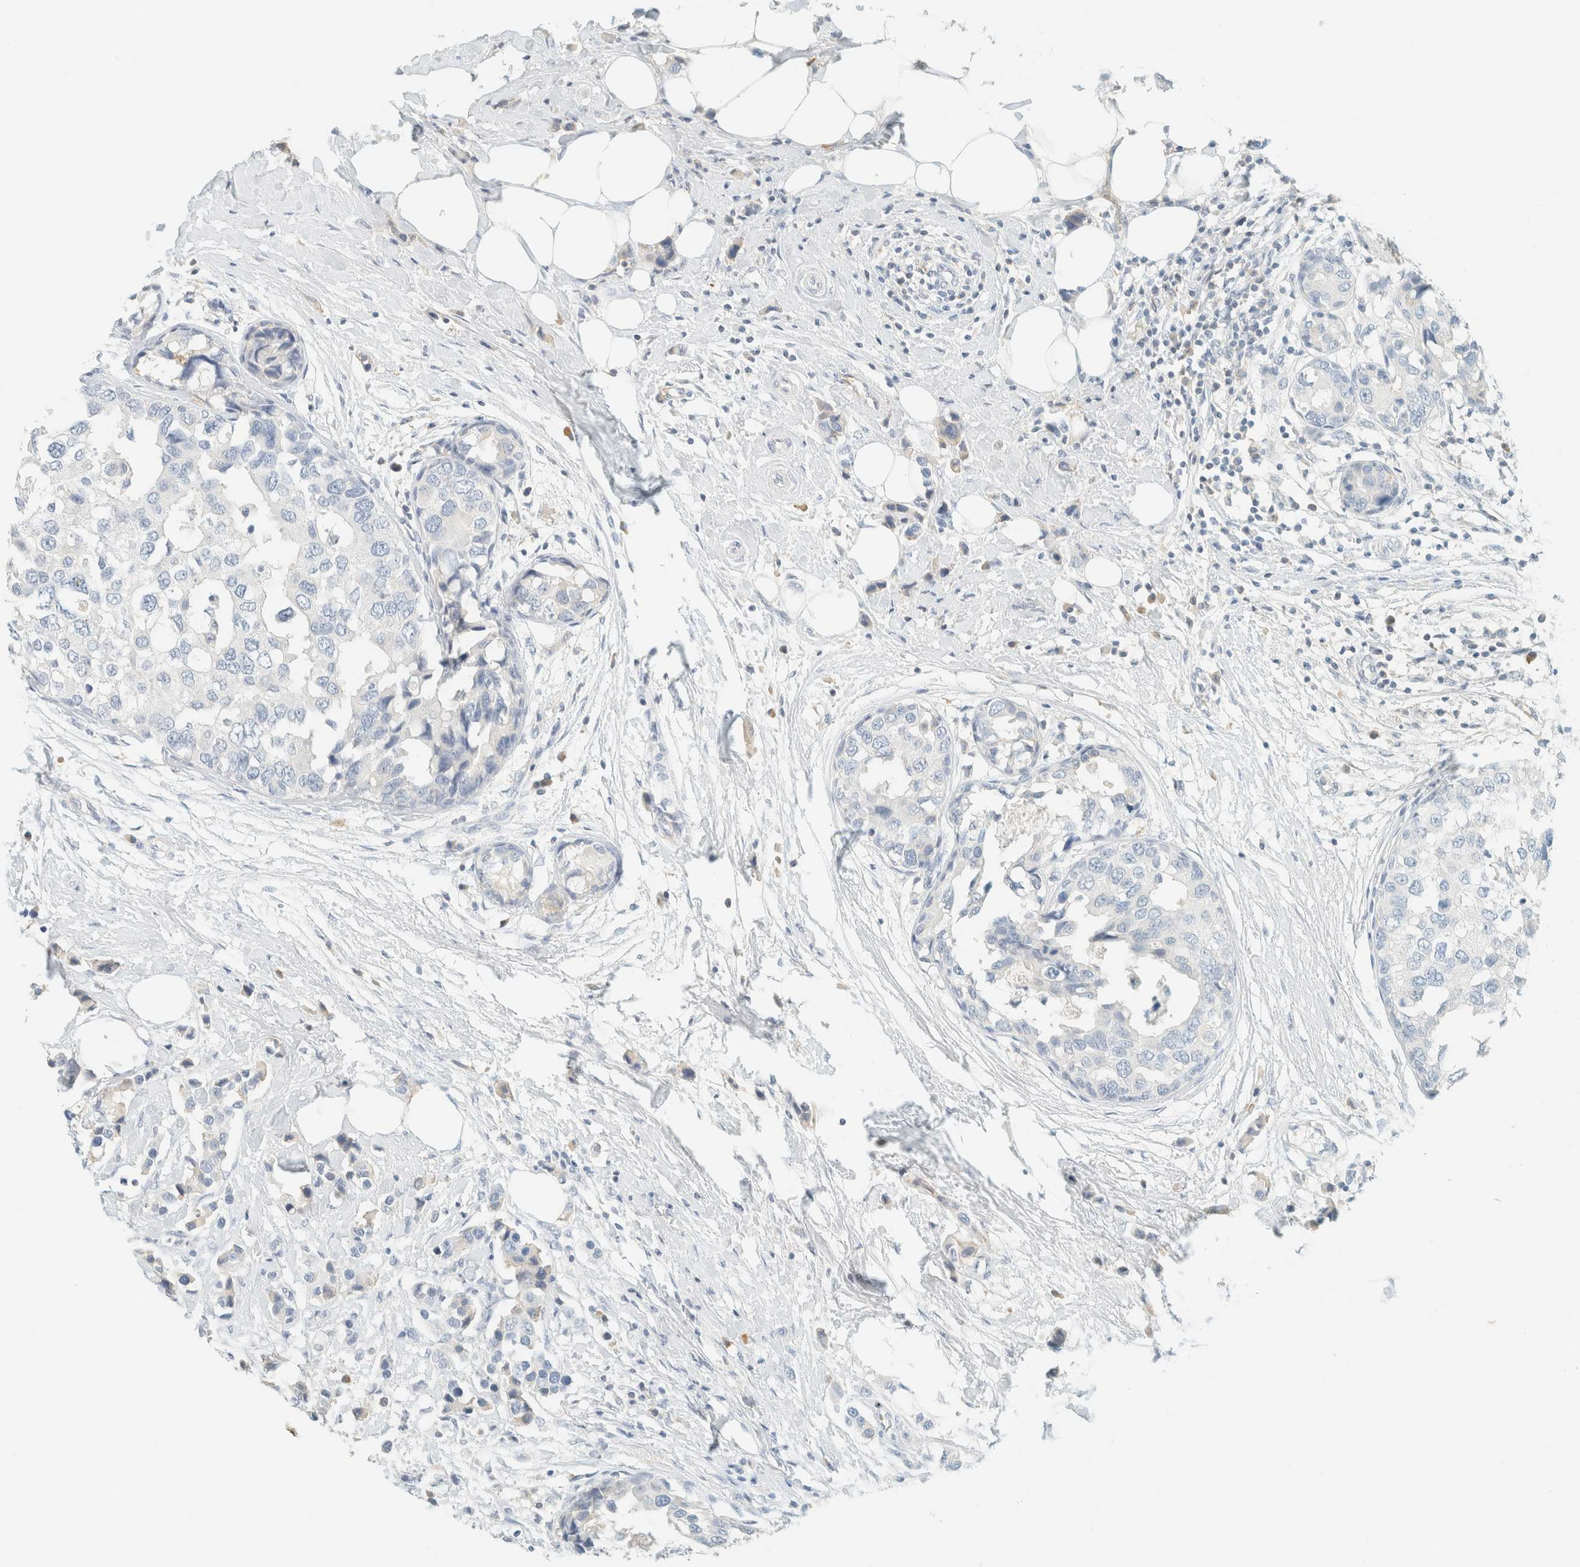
{"staining": {"intensity": "negative", "quantity": "none", "location": "none"}, "tissue": "breast cancer", "cell_type": "Tumor cells", "image_type": "cancer", "snomed": [{"axis": "morphology", "description": "Normal tissue, NOS"}, {"axis": "morphology", "description": "Duct carcinoma"}, {"axis": "topography", "description": "Breast"}], "caption": "Human intraductal carcinoma (breast) stained for a protein using IHC reveals no staining in tumor cells.", "gene": "GPA33", "patient": {"sex": "female", "age": 50}}